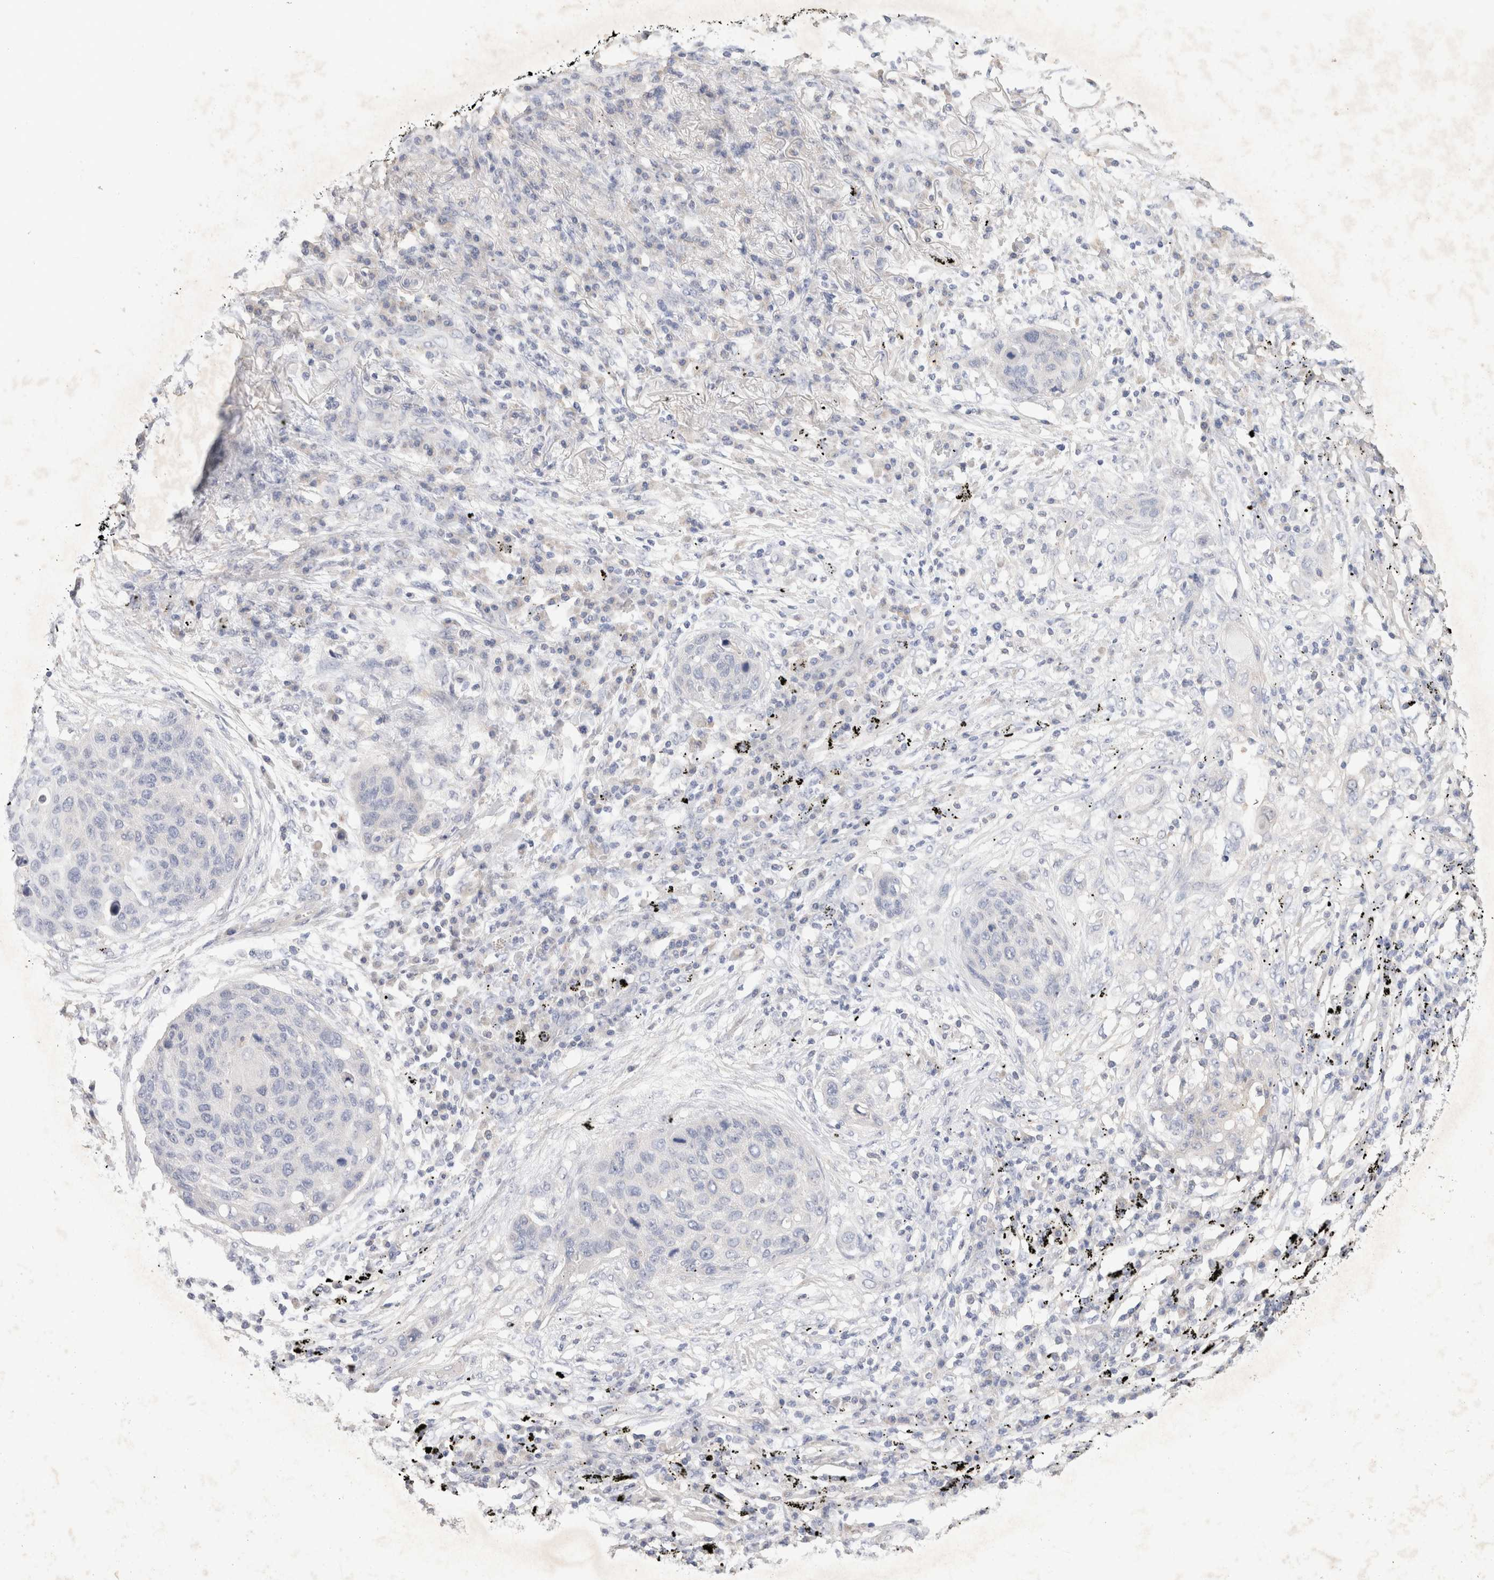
{"staining": {"intensity": "negative", "quantity": "none", "location": "none"}, "tissue": "lung cancer", "cell_type": "Tumor cells", "image_type": "cancer", "snomed": [{"axis": "morphology", "description": "Squamous cell carcinoma, NOS"}, {"axis": "topography", "description": "Lung"}], "caption": "DAB immunohistochemical staining of human lung cancer (squamous cell carcinoma) shows no significant staining in tumor cells.", "gene": "MPP2", "patient": {"sex": "female", "age": 63}}